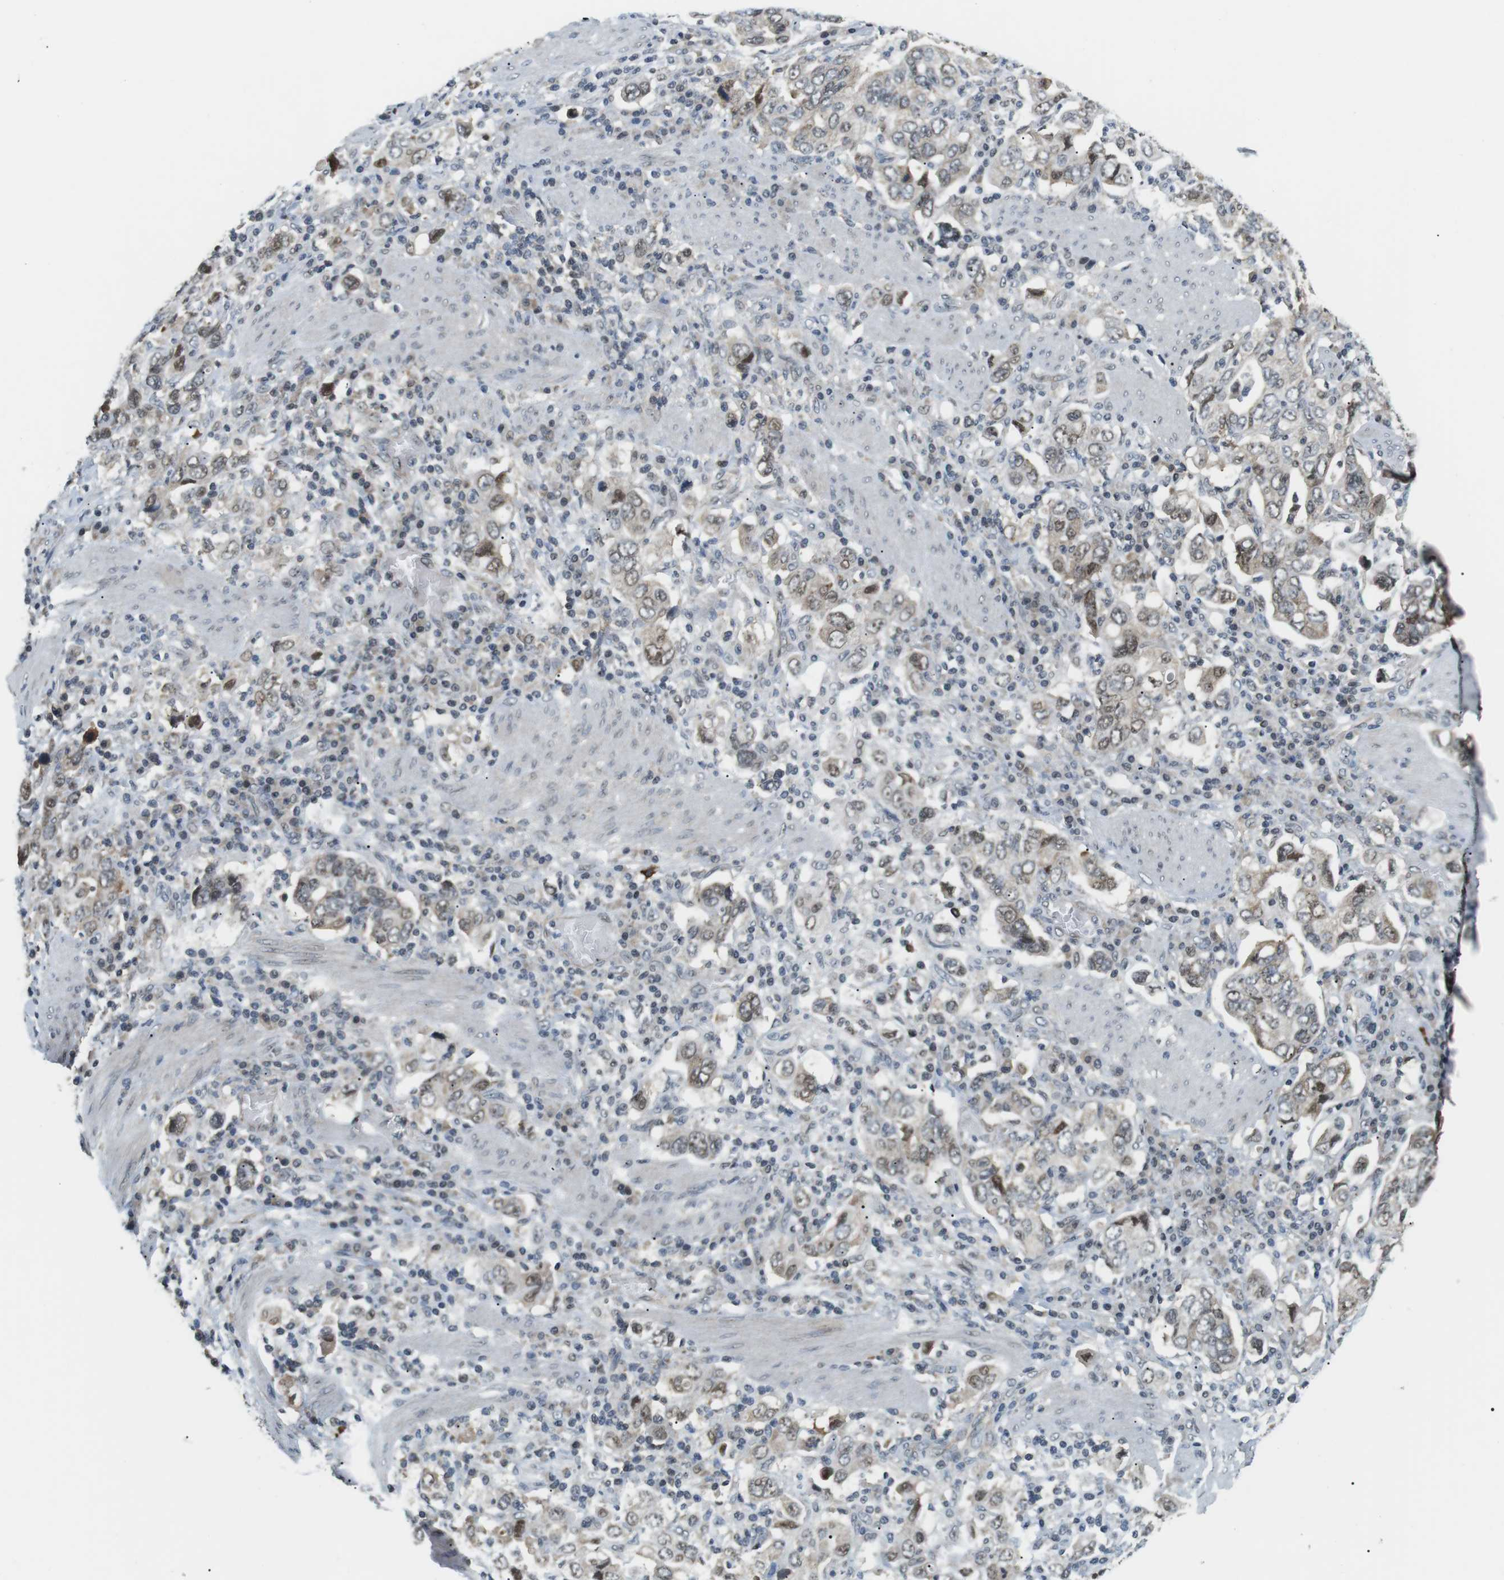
{"staining": {"intensity": "weak", "quantity": "25%-75%", "location": "cytoplasmic/membranous,nuclear"}, "tissue": "stomach cancer", "cell_type": "Tumor cells", "image_type": "cancer", "snomed": [{"axis": "morphology", "description": "Adenocarcinoma, NOS"}, {"axis": "topography", "description": "Stomach, upper"}], "caption": "Brown immunohistochemical staining in human stomach cancer exhibits weak cytoplasmic/membranous and nuclear positivity in about 25%-75% of tumor cells.", "gene": "CSNK2B", "patient": {"sex": "male", "age": 62}}